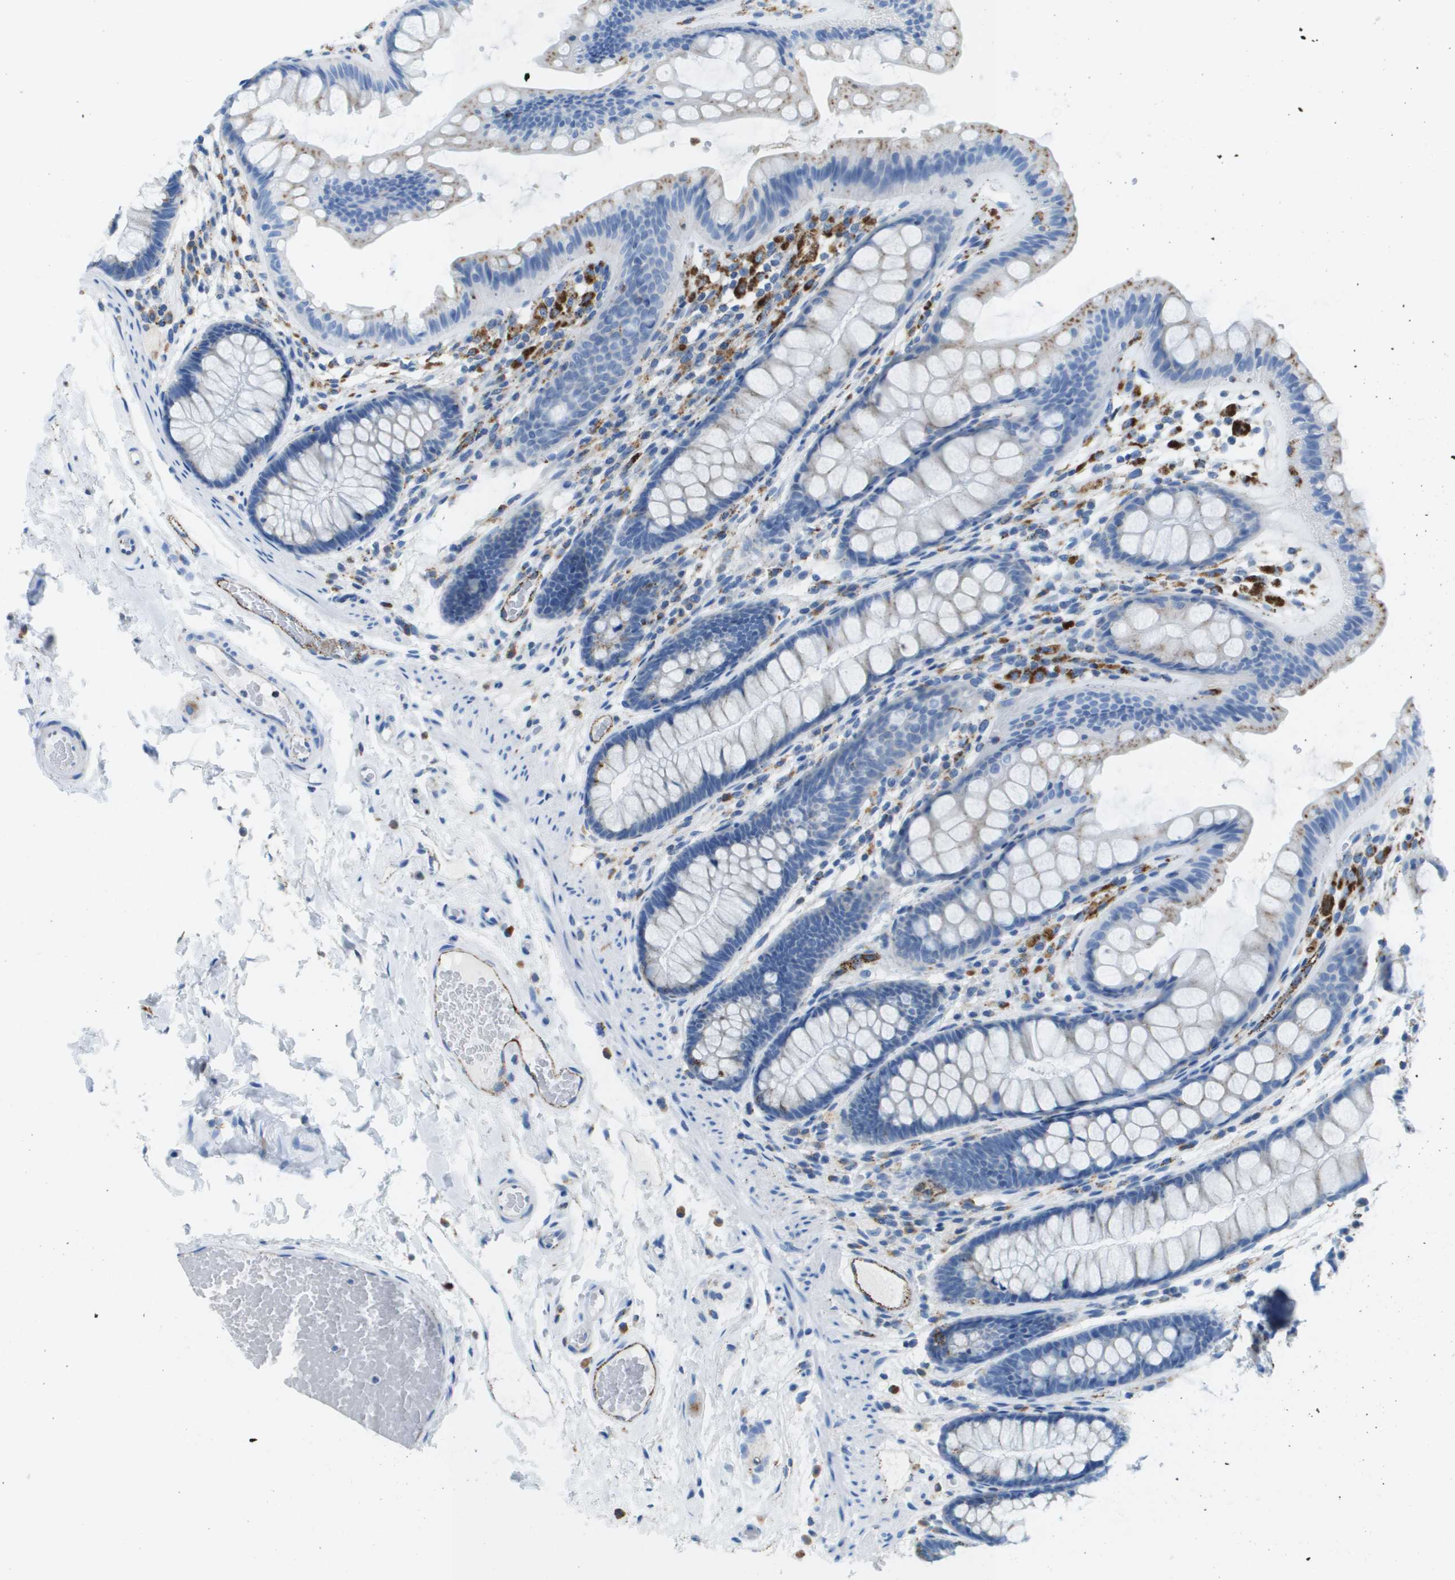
{"staining": {"intensity": "moderate", "quantity": "25%-75%", "location": "cytoplasmic/membranous"}, "tissue": "colon", "cell_type": "Endothelial cells", "image_type": "normal", "snomed": [{"axis": "morphology", "description": "Normal tissue, NOS"}, {"axis": "topography", "description": "Colon"}], "caption": "A photomicrograph of colon stained for a protein demonstrates moderate cytoplasmic/membranous brown staining in endothelial cells. The protein of interest is shown in brown color, while the nuclei are stained blue.", "gene": "PRCP", "patient": {"sex": "female", "age": 56}}